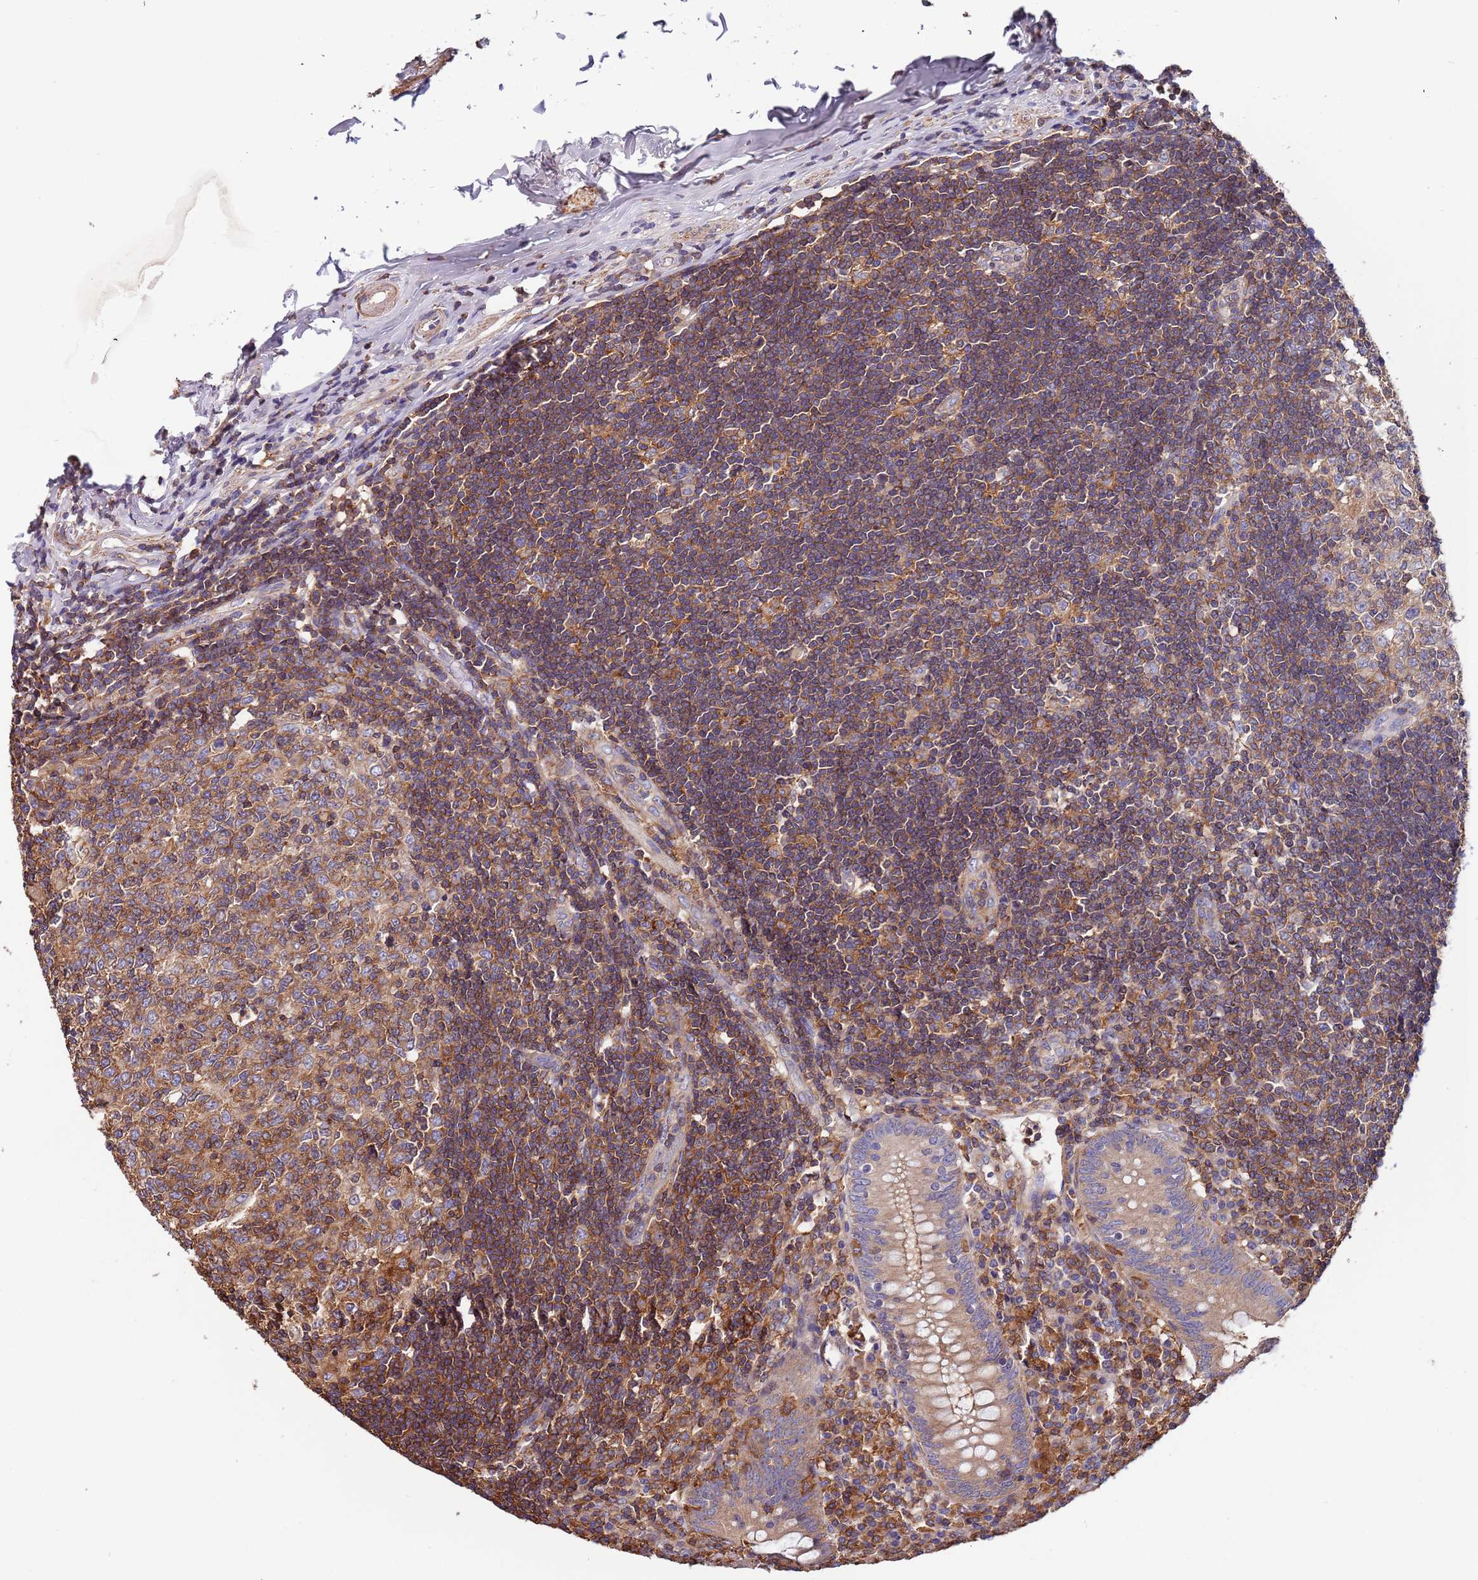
{"staining": {"intensity": "weak", "quantity": ">75%", "location": "cytoplasmic/membranous"}, "tissue": "appendix", "cell_type": "Glandular cells", "image_type": "normal", "snomed": [{"axis": "morphology", "description": "Normal tissue, NOS"}, {"axis": "topography", "description": "Appendix"}], "caption": "Appendix stained with immunohistochemistry reveals weak cytoplasmic/membranous expression in approximately >75% of glandular cells.", "gene": "SYT4", "patient": {"sex": "female", "age": 54}}